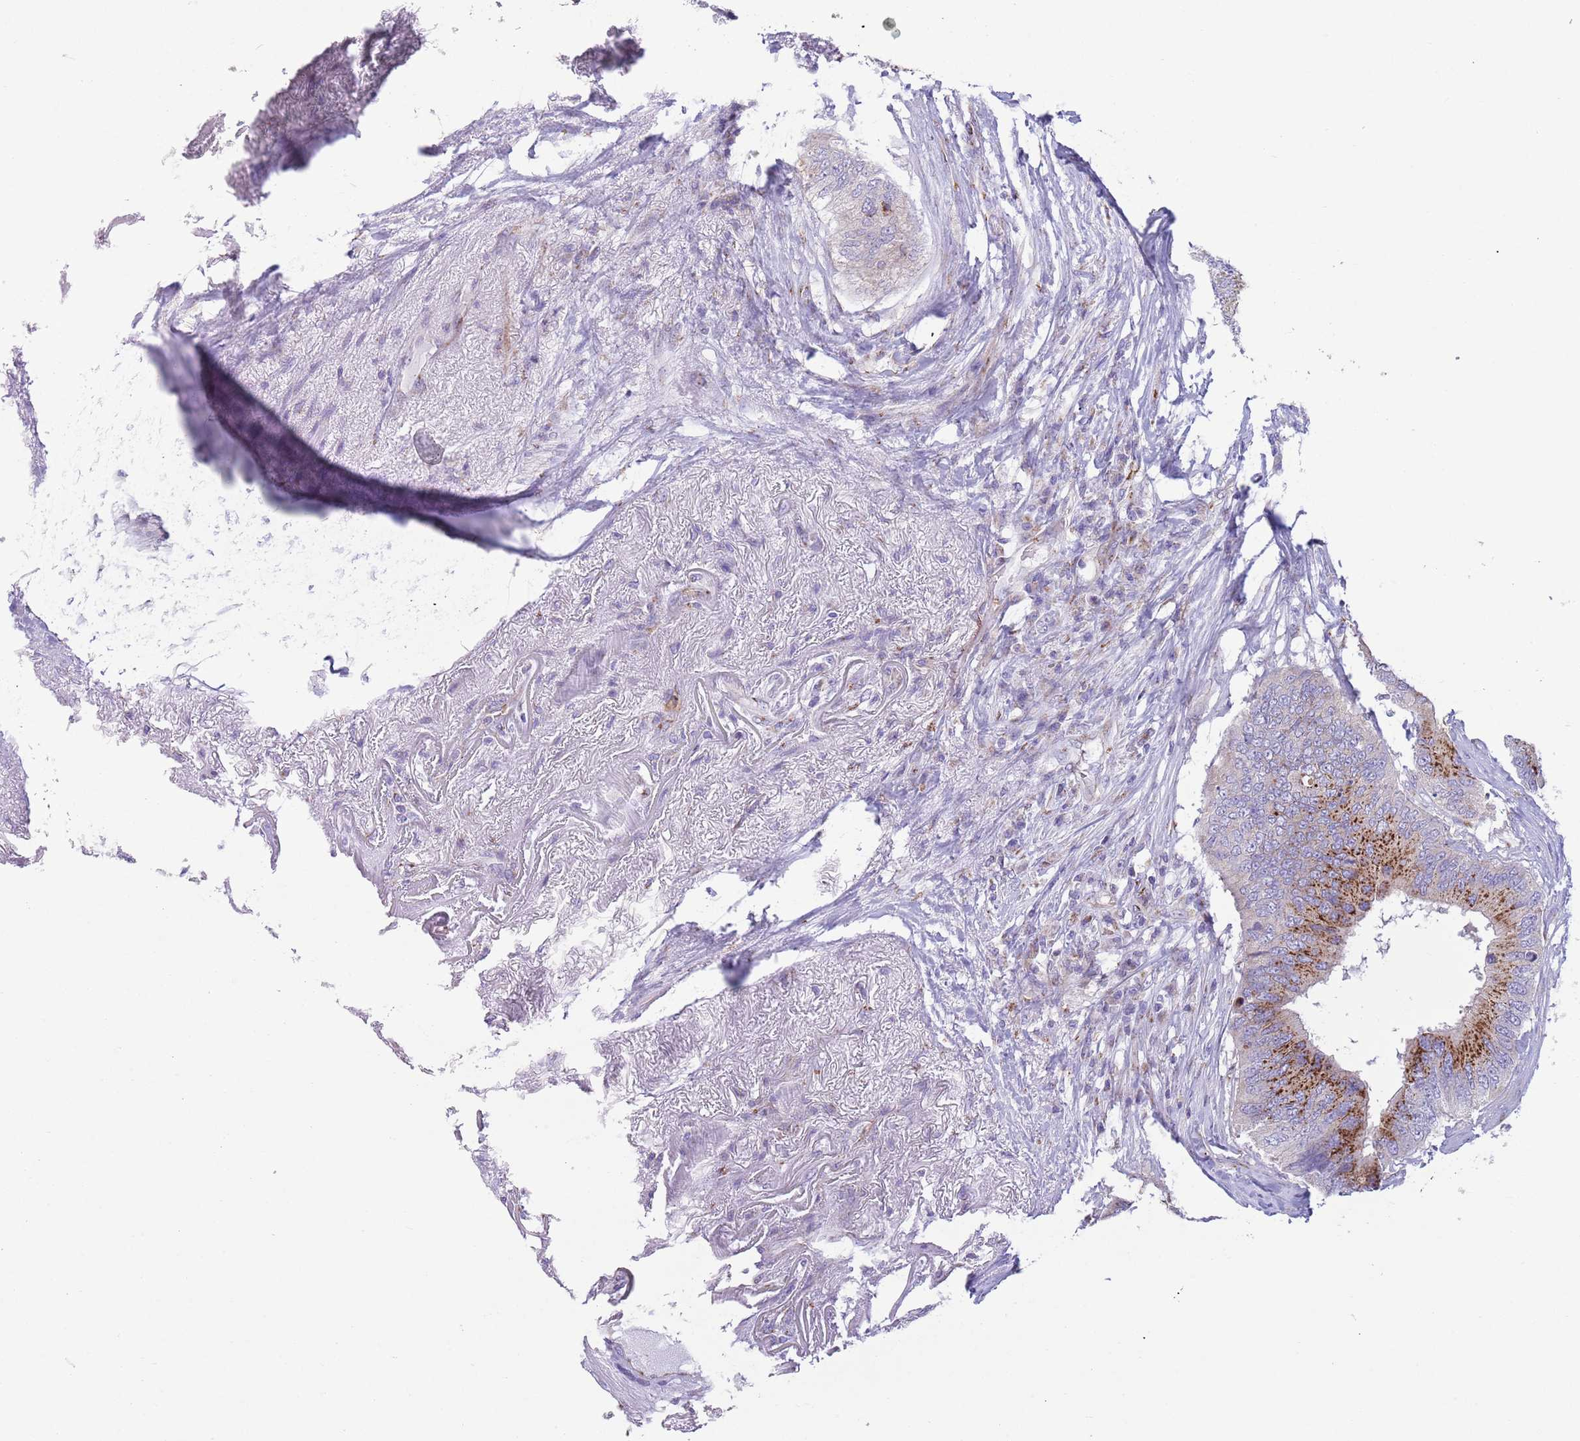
{"staining": {"intensity": "strong", "quantity": ">75%", "location": "cytoplasmic/membranous"}, "tissue": "colorectal cancer", "cell_type": "Tumor cells", "image_type": "cancer", "snomed": [{"axis": "morphology", "description": "Adenocarcinoma, NOS"}, {"axis": "topography", "description": "Colon"}], "caption": "Colorectal cancer stained with a protein marker reveals strong staining in tumor cells.", "gene": "C20orf96", "patient": {"sex": "male", "age": 71}}